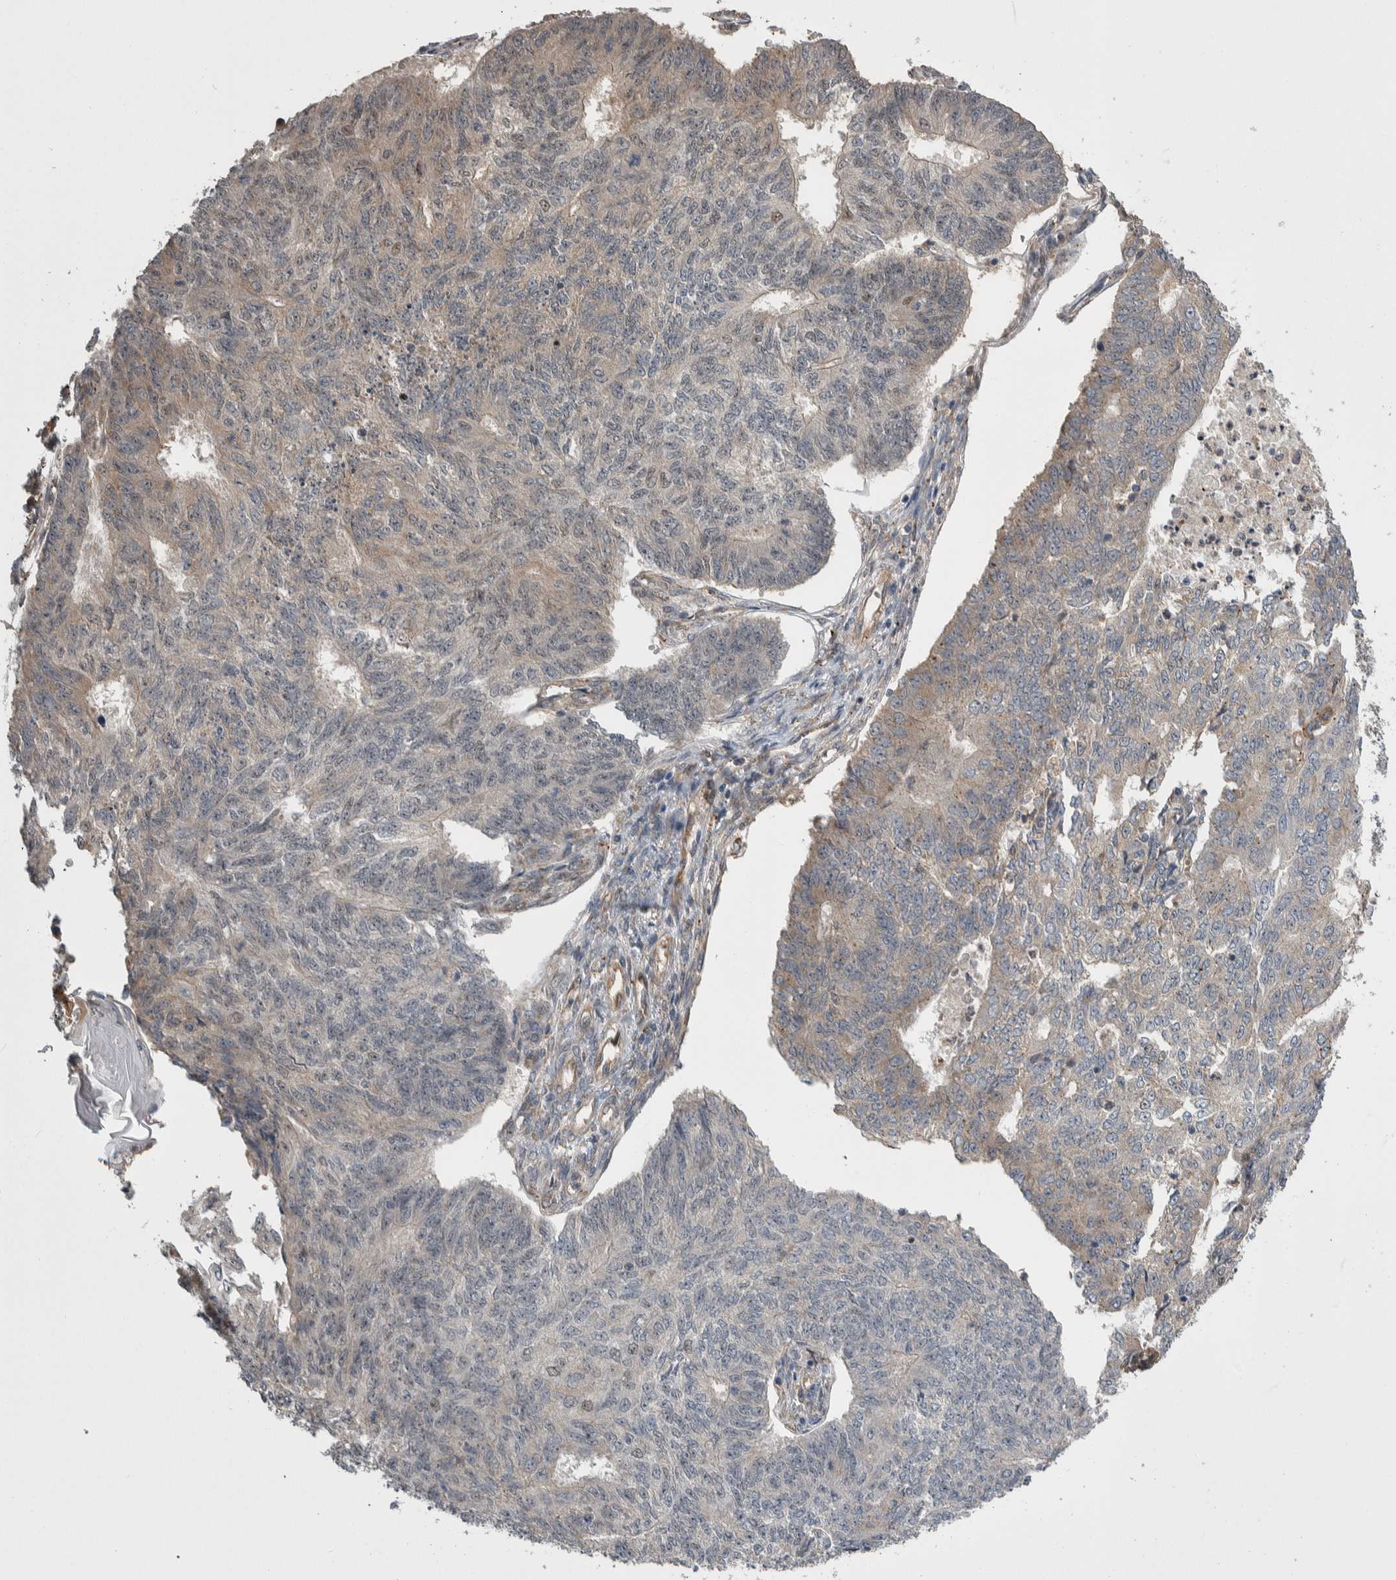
{"staining": {"intensity": "negative", "quantity": "none", "location": "none"}, "tissue": "endometrial cancer", "cell_type": "Tumor cells", "image_type": "cancer", "snomed": [{"axis": "morphology", "description": "Adenocarcinoma, NOS"}, {"axis": "topography", "description": "Endometrium"}], "caption": "This photomicrograph is of adenocarcinoma (endometrial) stained with immunohistochemistry (IHC) to label a protein in brown with the nuclei are counter-stained blue. There is no expression in tumor cells.", "gene": "PRDM4", "patient": {"sex": "female", "age": 32}}